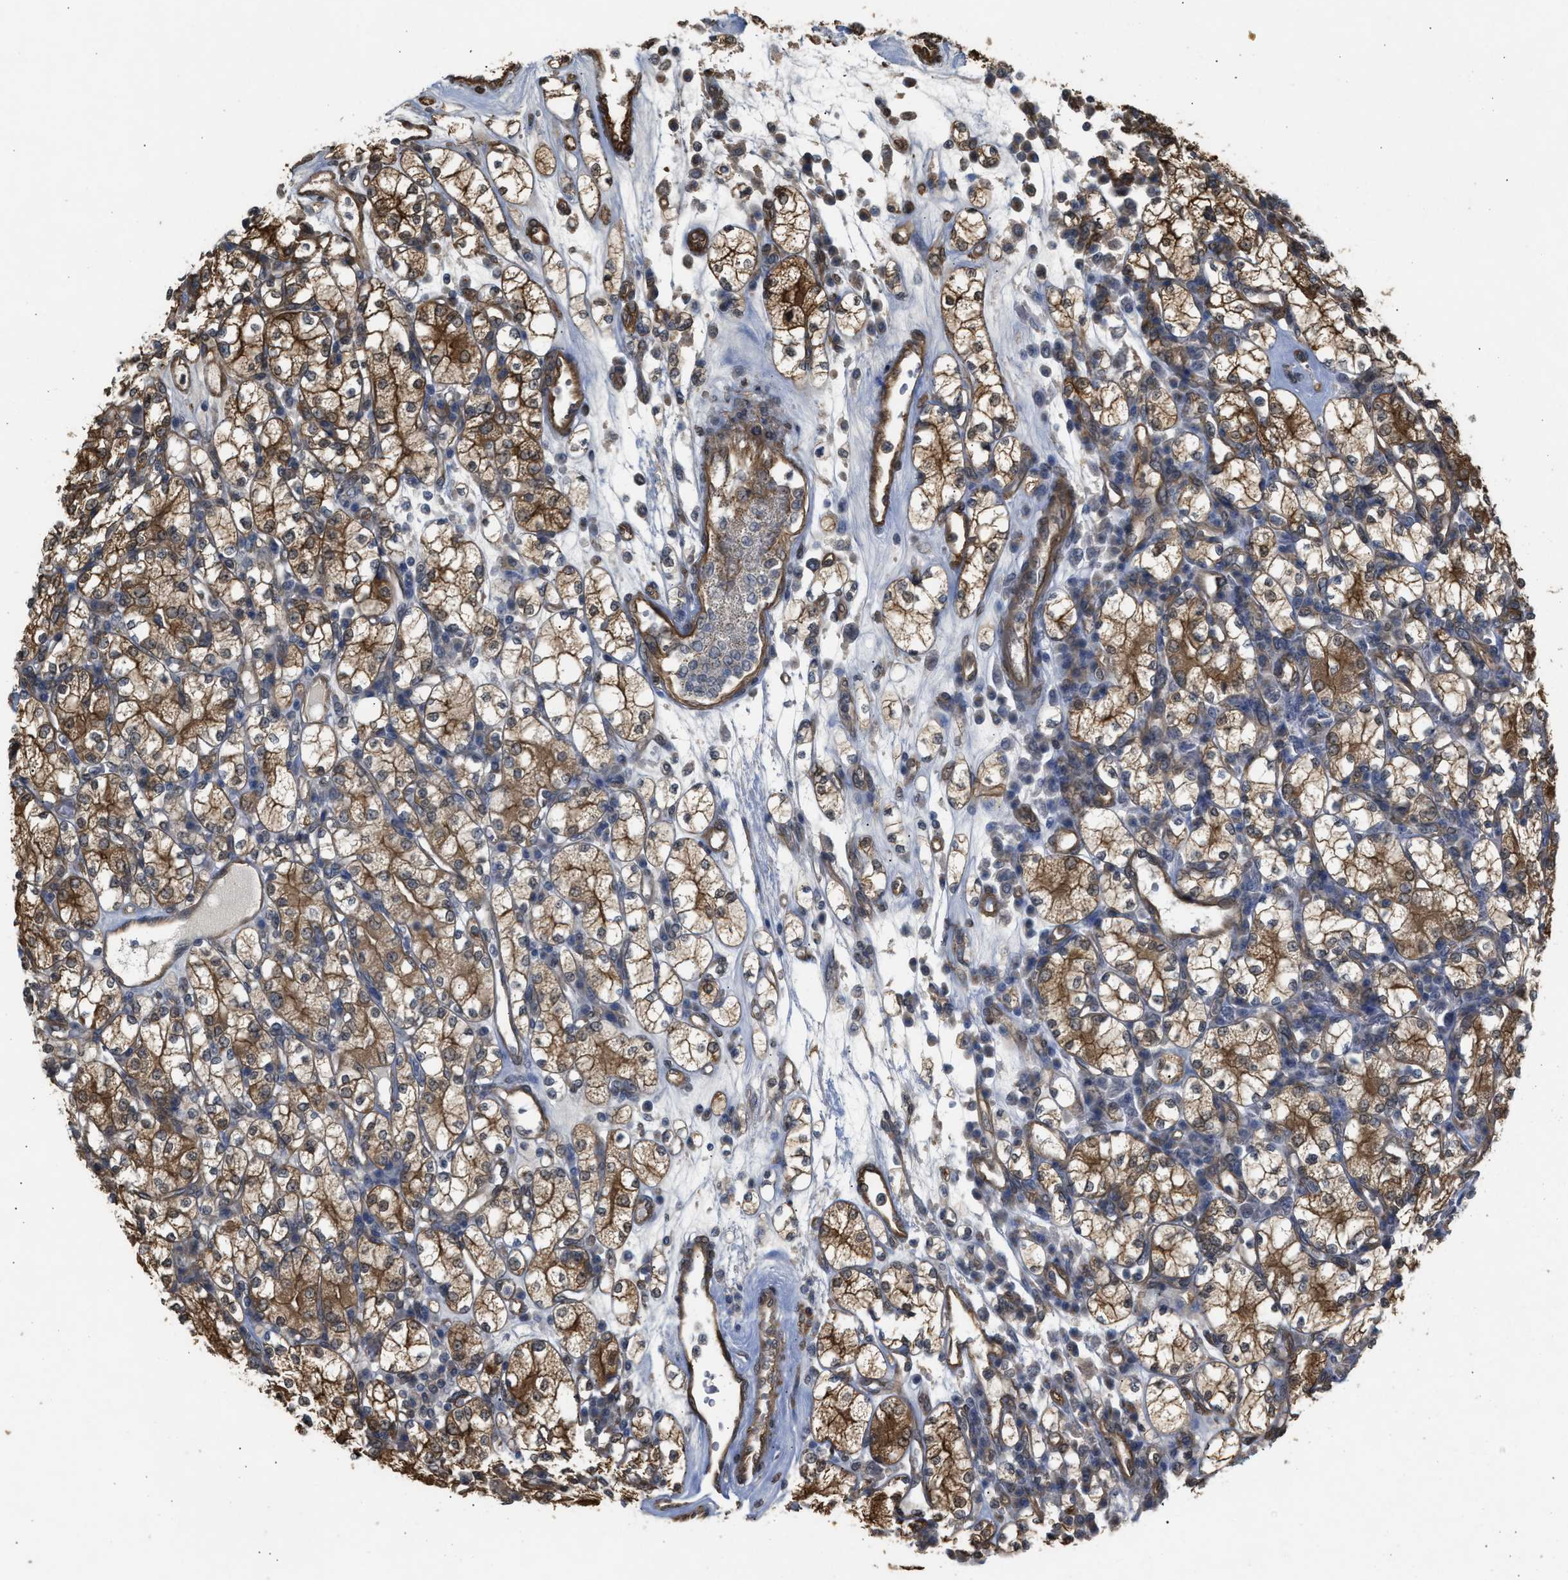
{"staining": {"intensity": "moderate", "quantity": ">75%", "location": "cytoplasmic/membranous"}, "tissue": "renal cancer", "cell_type": "Tumor cells", "image_type": "cancer", "snomed": [{"axis": "morphology", "description": "Adenocarcinoma, NOS"}, {"axis": "topography", "description": "Kidney"}], "caption": "The image exhibits staining of renal cancer, revealing moderate cytoplasmic/membranous protein staining (brown color) within tumor cells. The staining was performed using DAB (3,3'-diaminobenzidine) to visualize the protein expression in brown, while the nuclei were stained in blue with hematoxylin (Magnification: 20x).", "gene": "BAG3", "patient": {"sex": "male", "age": 77}}